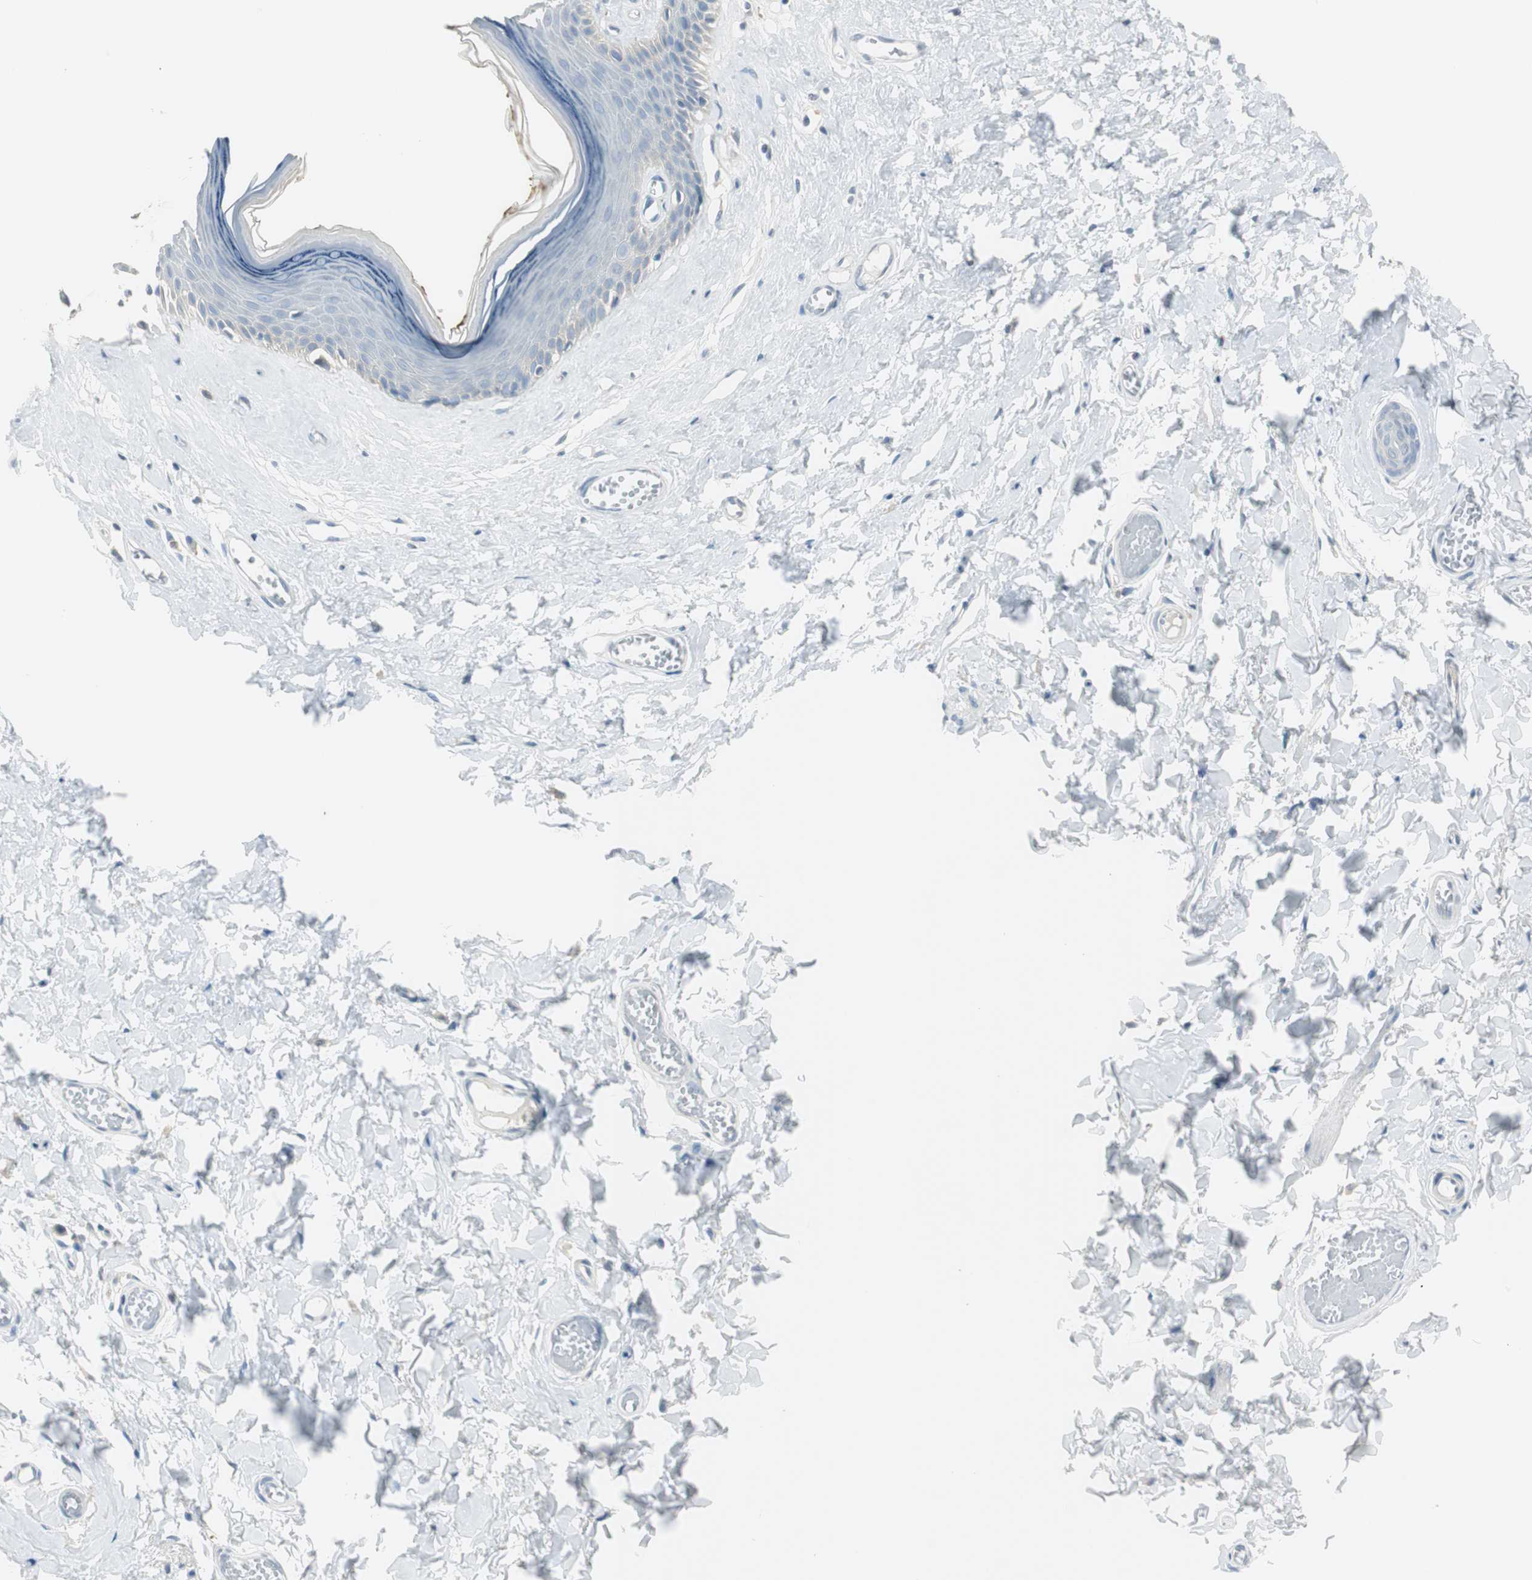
{"staining": {"intensity": "negative", "quantity": "none", "location": "none"}, "tissue": "skin", "cell_type": "Epidermal cells", "image_type": "normal", "snomed": [{"axis": "morphology", "description": "Normal tissue, NOS"}, {"axis": "morphology", "description": "Inflammation, NOS"}, {"axis": "topography", "description": "Vulva"}], "caption": "Human skin stained for a protein using immunohistochemistry displays no expression in epidermal cells.", "gene": "MSTO1", "patient": {"sex": "female", "age": 84}}